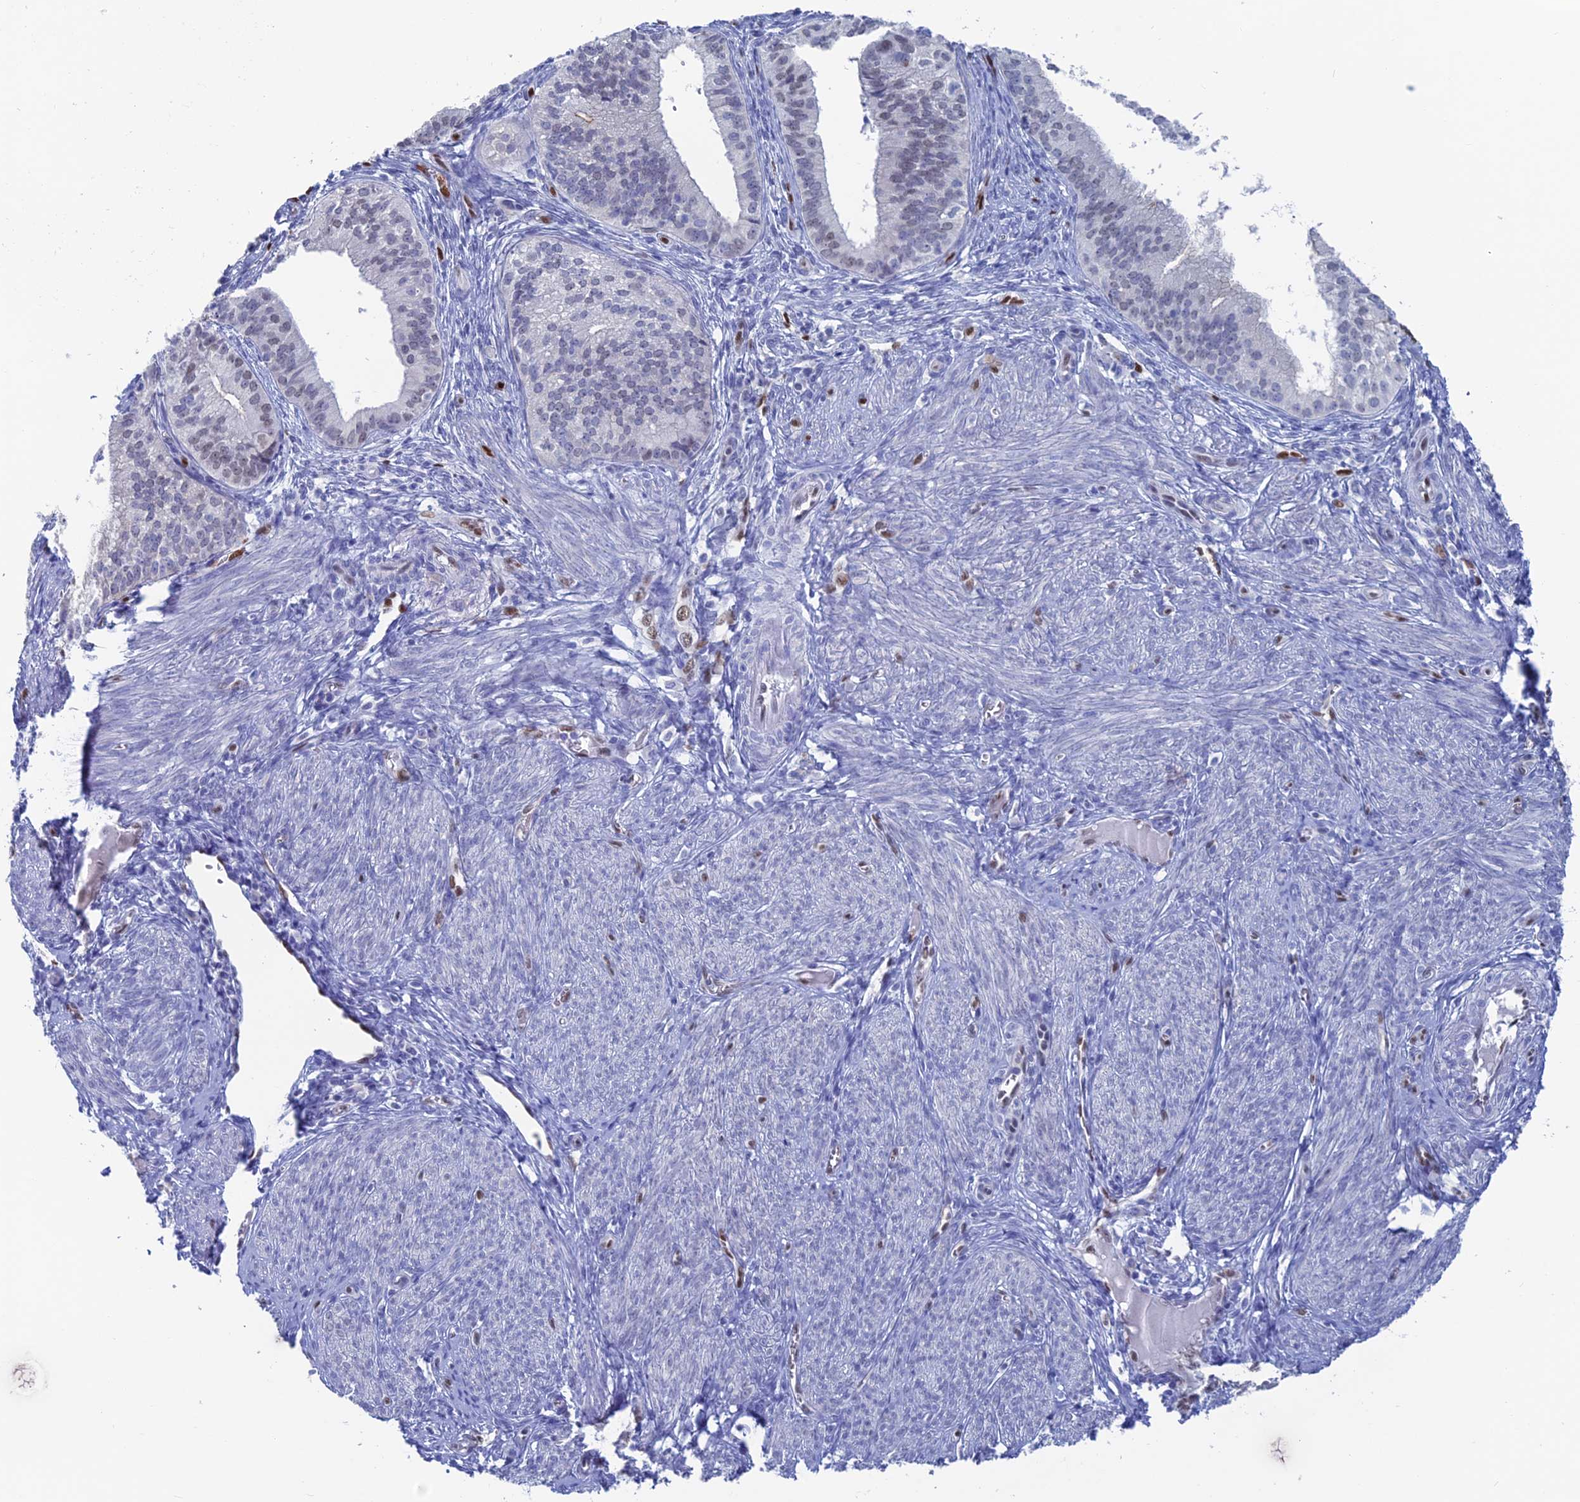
{"staining": {"intensity": "weak", "quantity": "25%-75%", "location": "nuclear"}, "tissue": "endometrial cancer", "cell_type": "Tumor cells", "image_type": "cancer", "snomed": [{"axis": "morphology", "description": "Adenocarcinoma, NOS"}, {"axis": "topography", "description": "Endometrium"}], "caption": "An image of human endometrial cancer (adenocarcinoma) stained for a protein exhibits weak nuclear brown staining in tumor cells.", "gene": "NOL4L", "patient": {"sex": "female", "age": 50}}